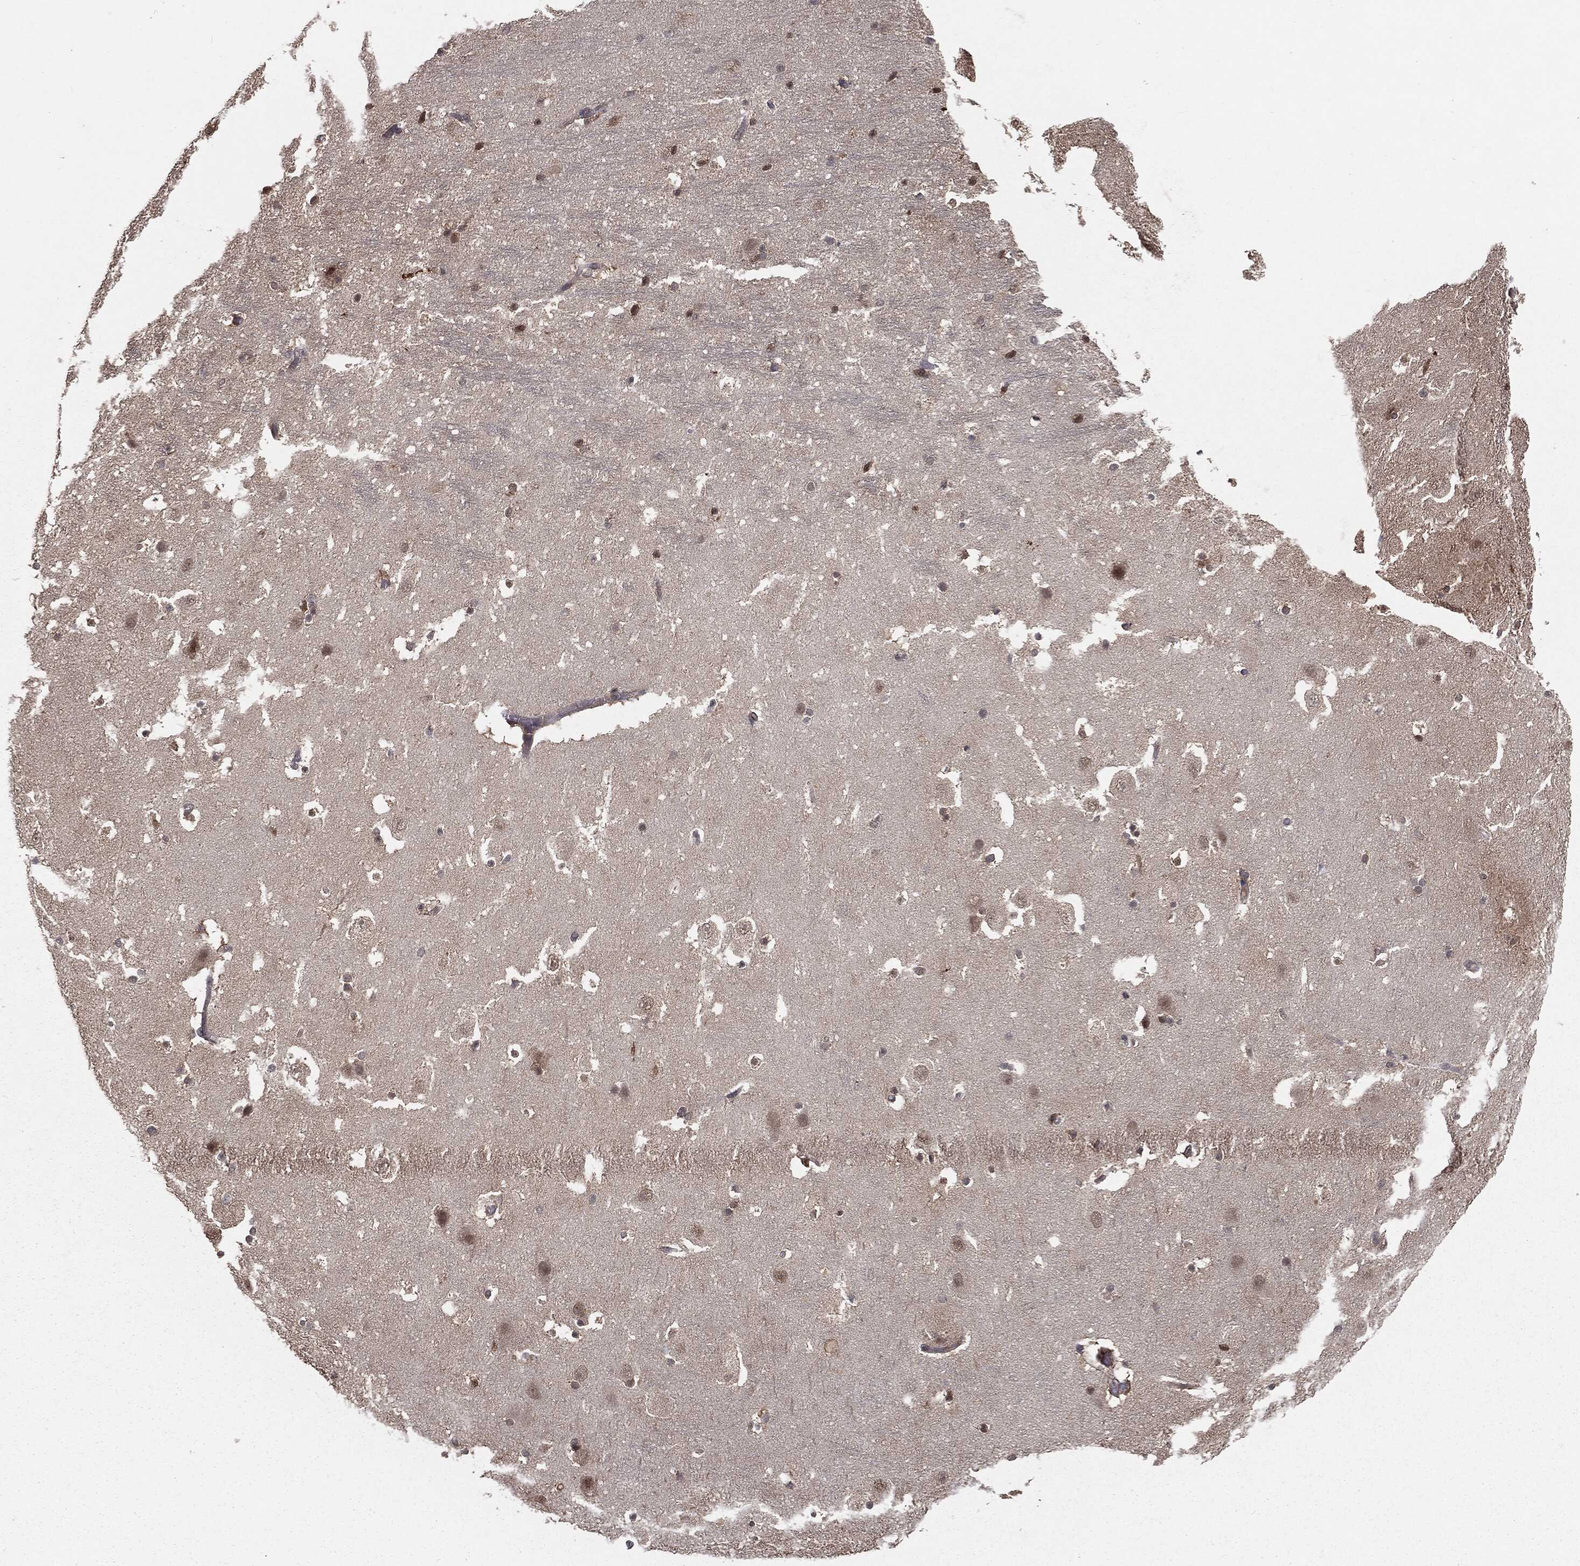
{"staining": {"intensity": "moderate", "quantity": "<25%", "location": "nuclear"}, "tissue": "hippocampus", "cell_type": "Glial cells", "image_type": "normal", "snomed": [{"axis": "morphology", "description": "Normal tissue, NOS"}, {"axis": "topography", "description": "Hippocampus"}], "caption": "Moderate nuclear expression is appreciated in approximately <25% of glial cells in normal hippocampus. The protein is stained brown, and the nuclei are stained in blue (DAB IHC with brightfield microscopy, high magnification).", "gene": "FBXO7", "patient": {"sex": "male", "age": 51}}